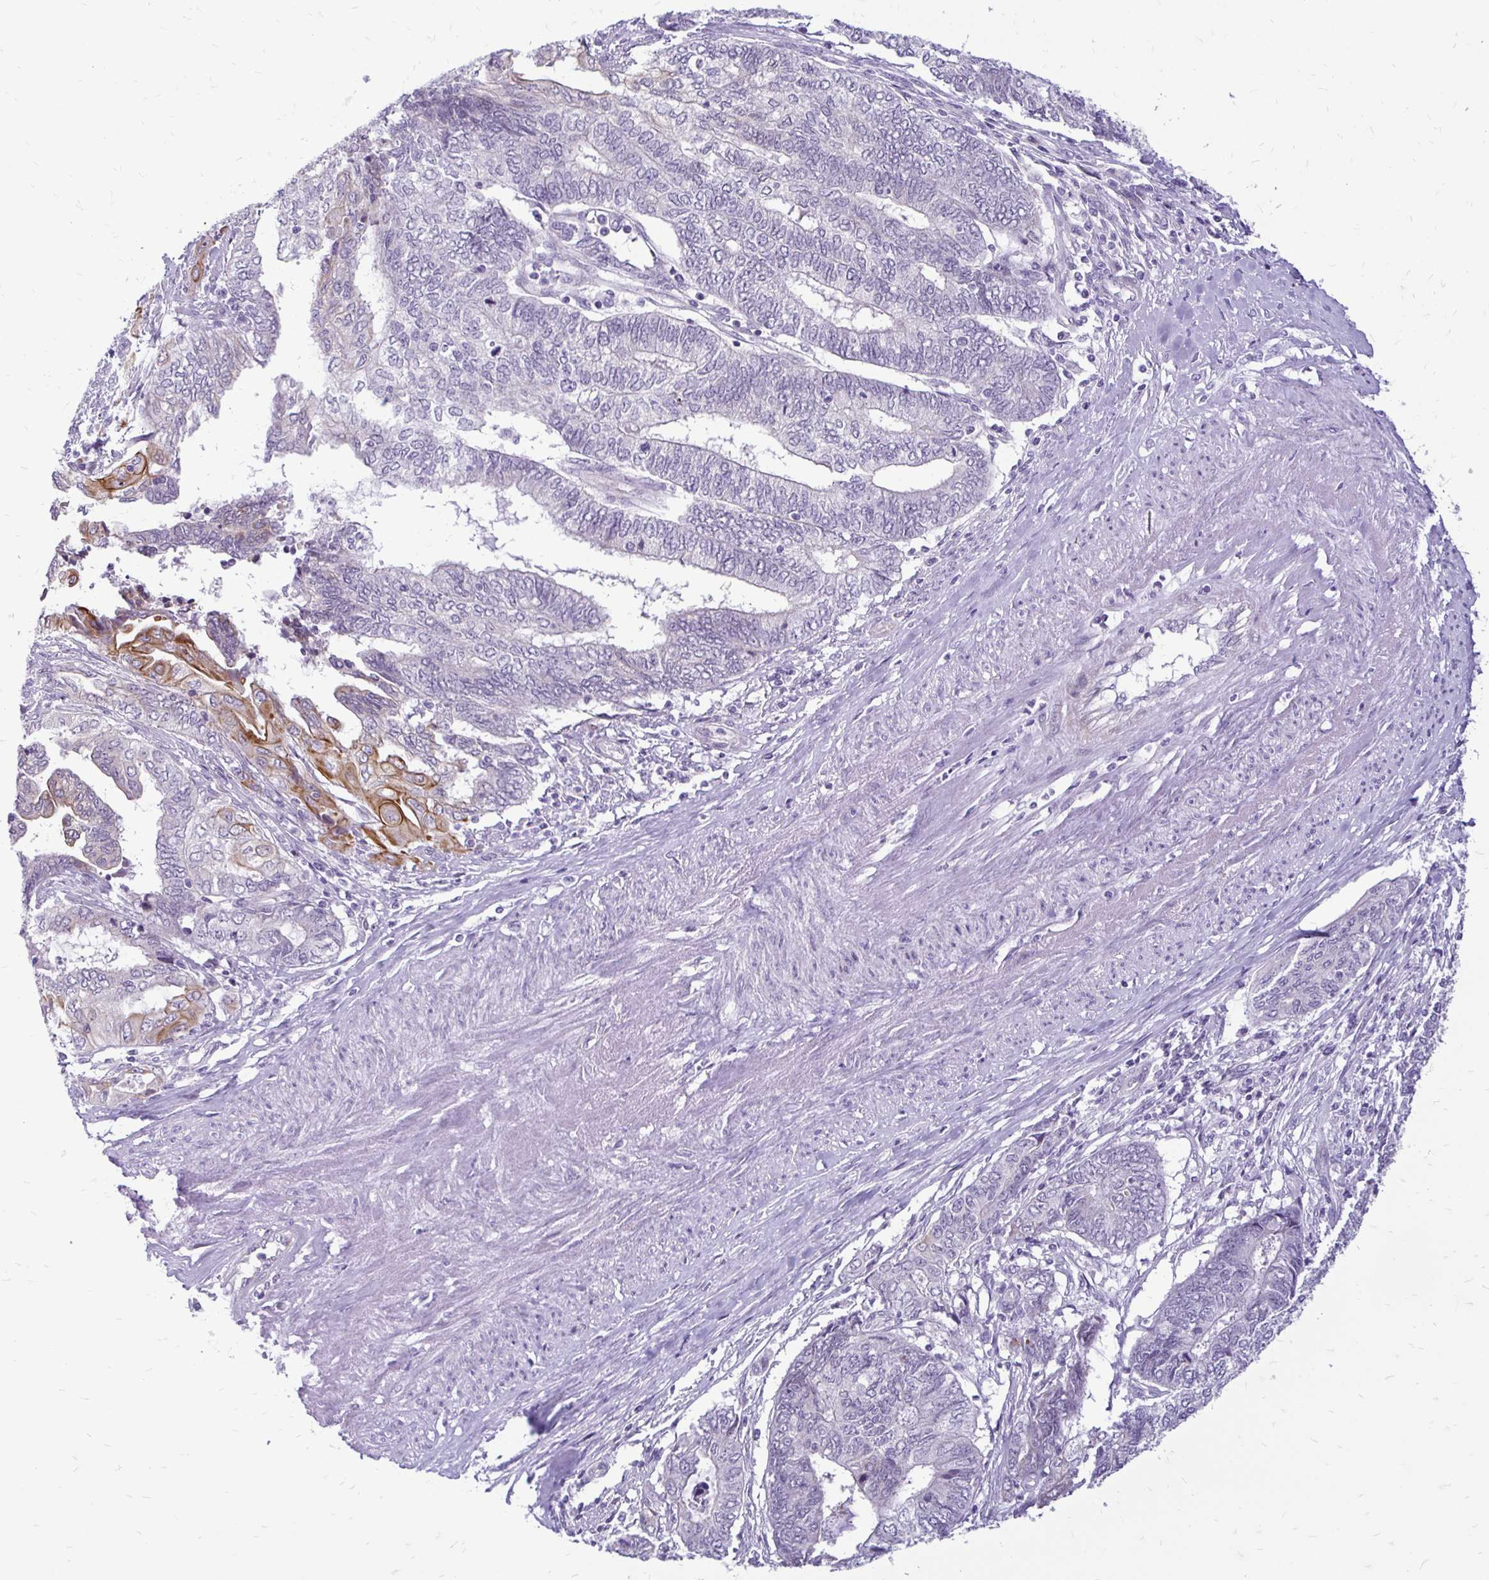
{"staining": {"intensity": "moderate", "quantity": "<25%", "location": "cytoplasmic/membranous"}, "tissue": "endometrial cancer", "cell_type": "Tumor cells", "image_type": "cancer", "snomed": [{"axis": "morphology", "description": "Adenocarcinoma, NOS"}, {"axis": "topography", "description": "Uterus"}, {"axis": "topography", "description": "Endometrium"}], "caption": "A high-resolution image shows immunohistochemistry (IHC) staining of endometrial adenocarcinoma, which demonstrates moderate cytoplasmic/membranous staining in approximately <25% of tumor cells. Immunohistochemistry stains the protein in brown and the nuclei are stained blue.", "gene": "EPYC", "patient": {"sex": "female", "age": 70}}